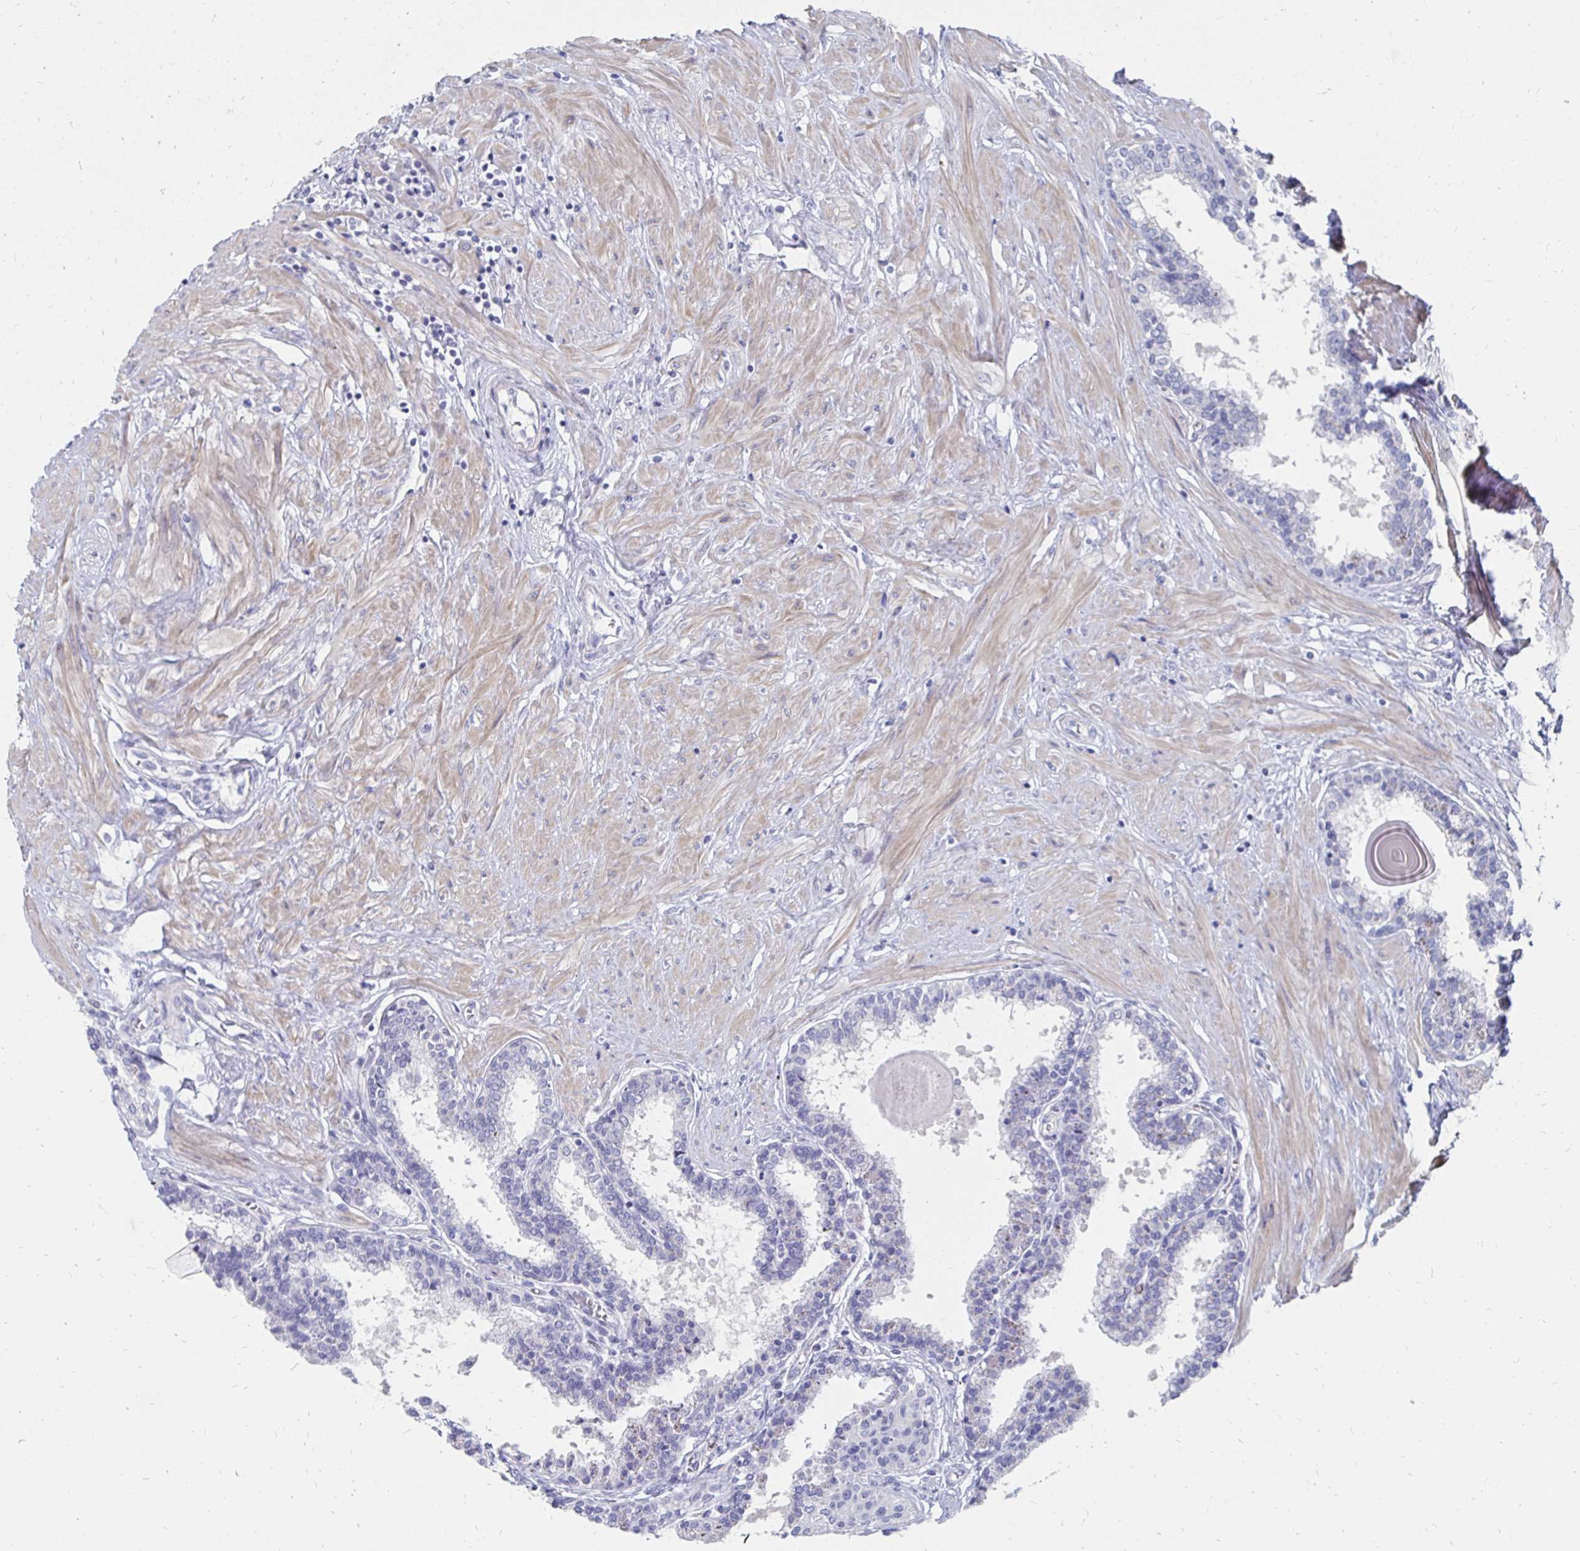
{"staining": {"intensity": "negative", "quantity": "none", "location": "none"}, "tissue": "prostate", "cell_type": "Glandular cells", "image_type": "normal", "snomed": [{"axis": "morphology", "description": "Normal tissue, NOS"}, {"axis": "topography", "description": "Prostate"}], "caption": "Immunohistochemistry (IHC) micrograph of unremarkable prostate stained for a protein (brown), which reveals no expression in glandular cells.", "gene": "SYCP3", "patient": {"sex": "male", "age": 55}}